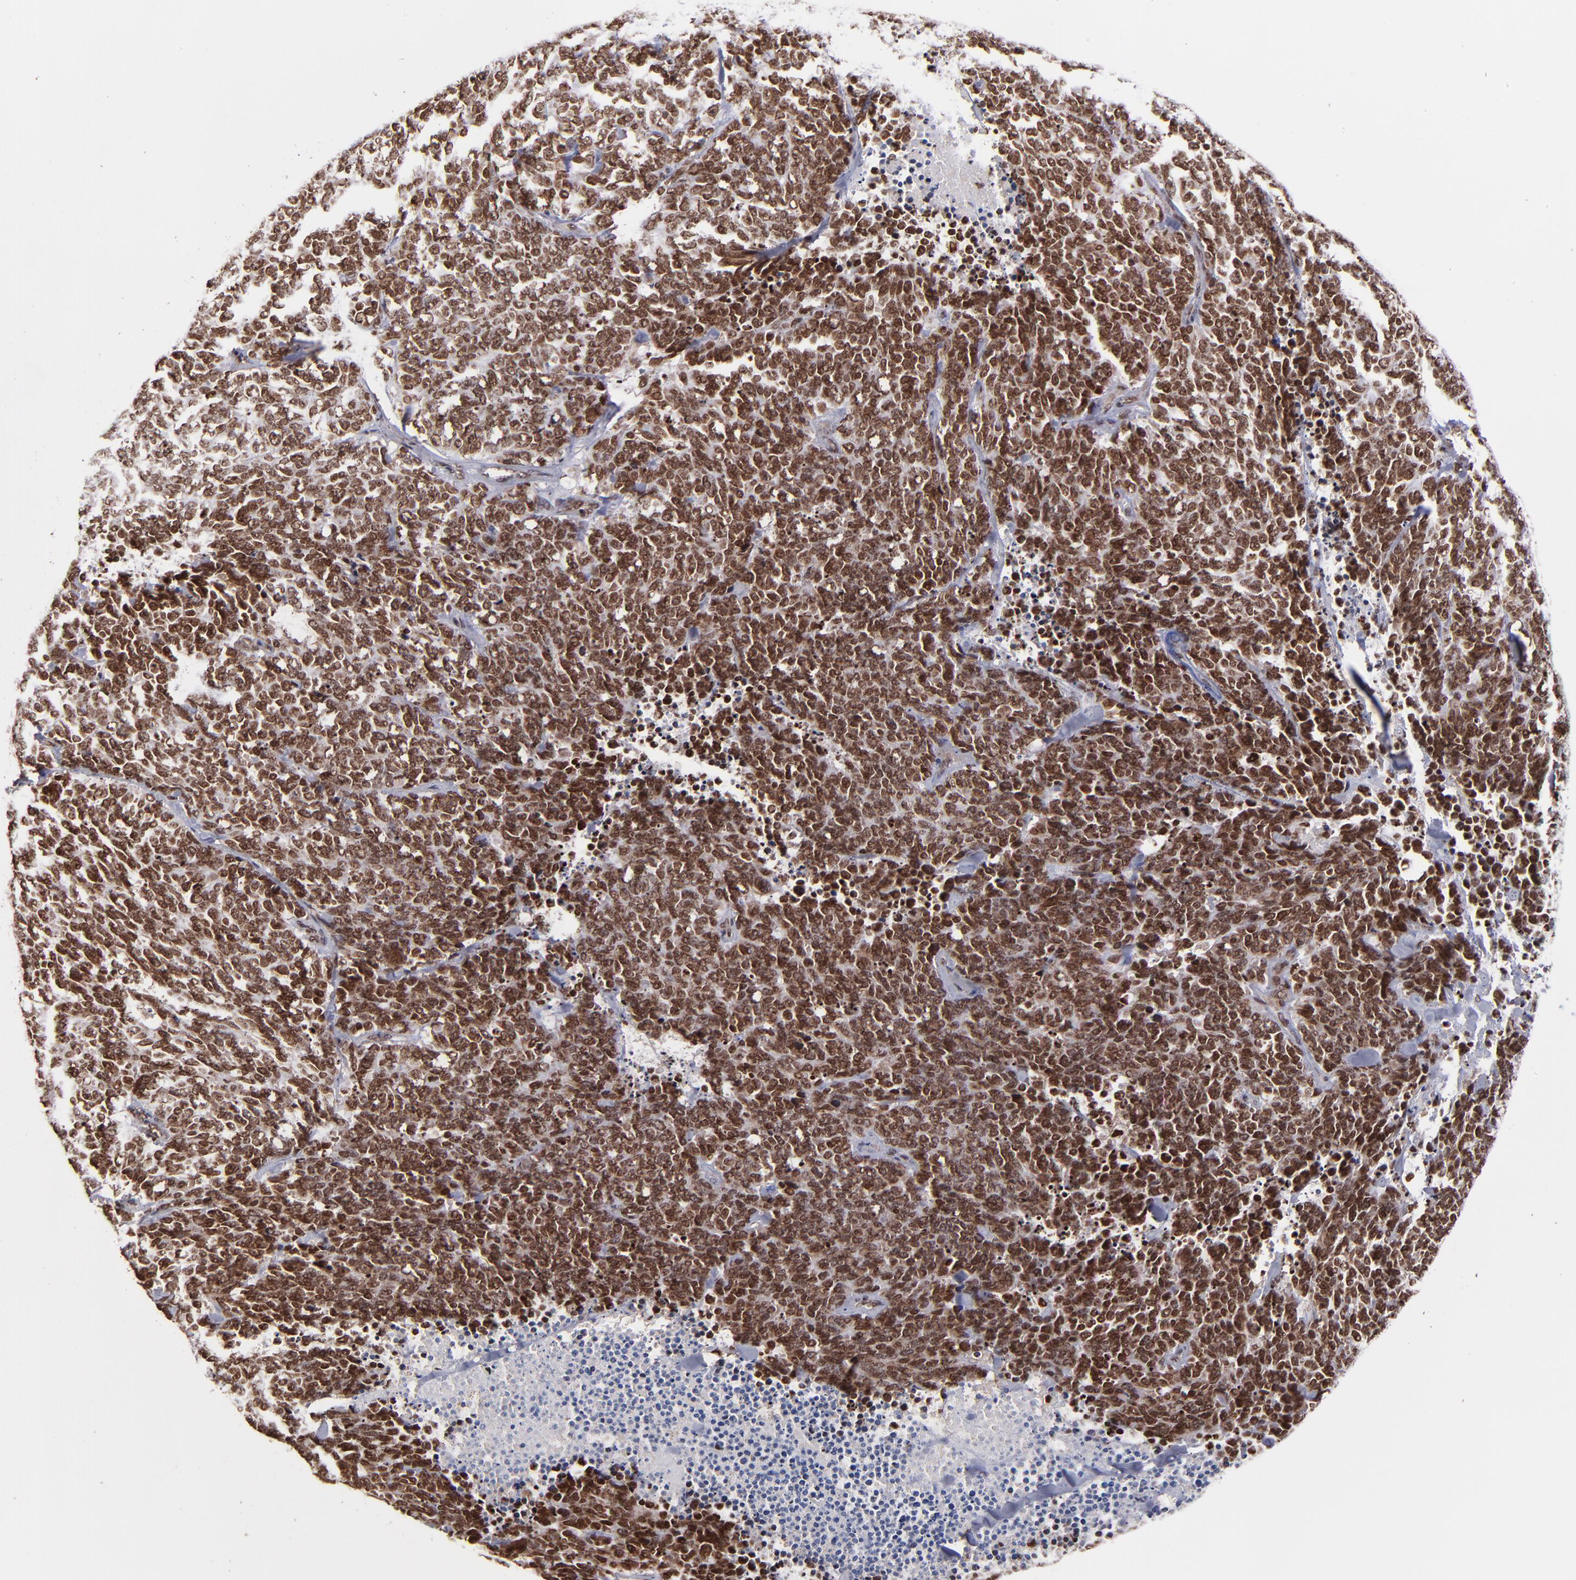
{"staining": {"intensity": "strong", "quantity": ">75%", "location": "cytoplasmic/membranous,nuclear"}, "tissue": "lung cancer", "cell_type": "Tumor cells", "image_type": "cancer", "snomed": [{"axis": "morphology", "description": "Neoplasm, malignant, NOS"}, {"axis": "topography", "description": "Lung"}], "caption": "Malignant neoplasm (lung) stained with immunohistochemistry (IHC) shows strong cytoplasmic/membranous and nuclear expression in approximately >75% of tumor cells.", "gene": "TOP1MT", "patient": {"sex": "female", "age": 58}}